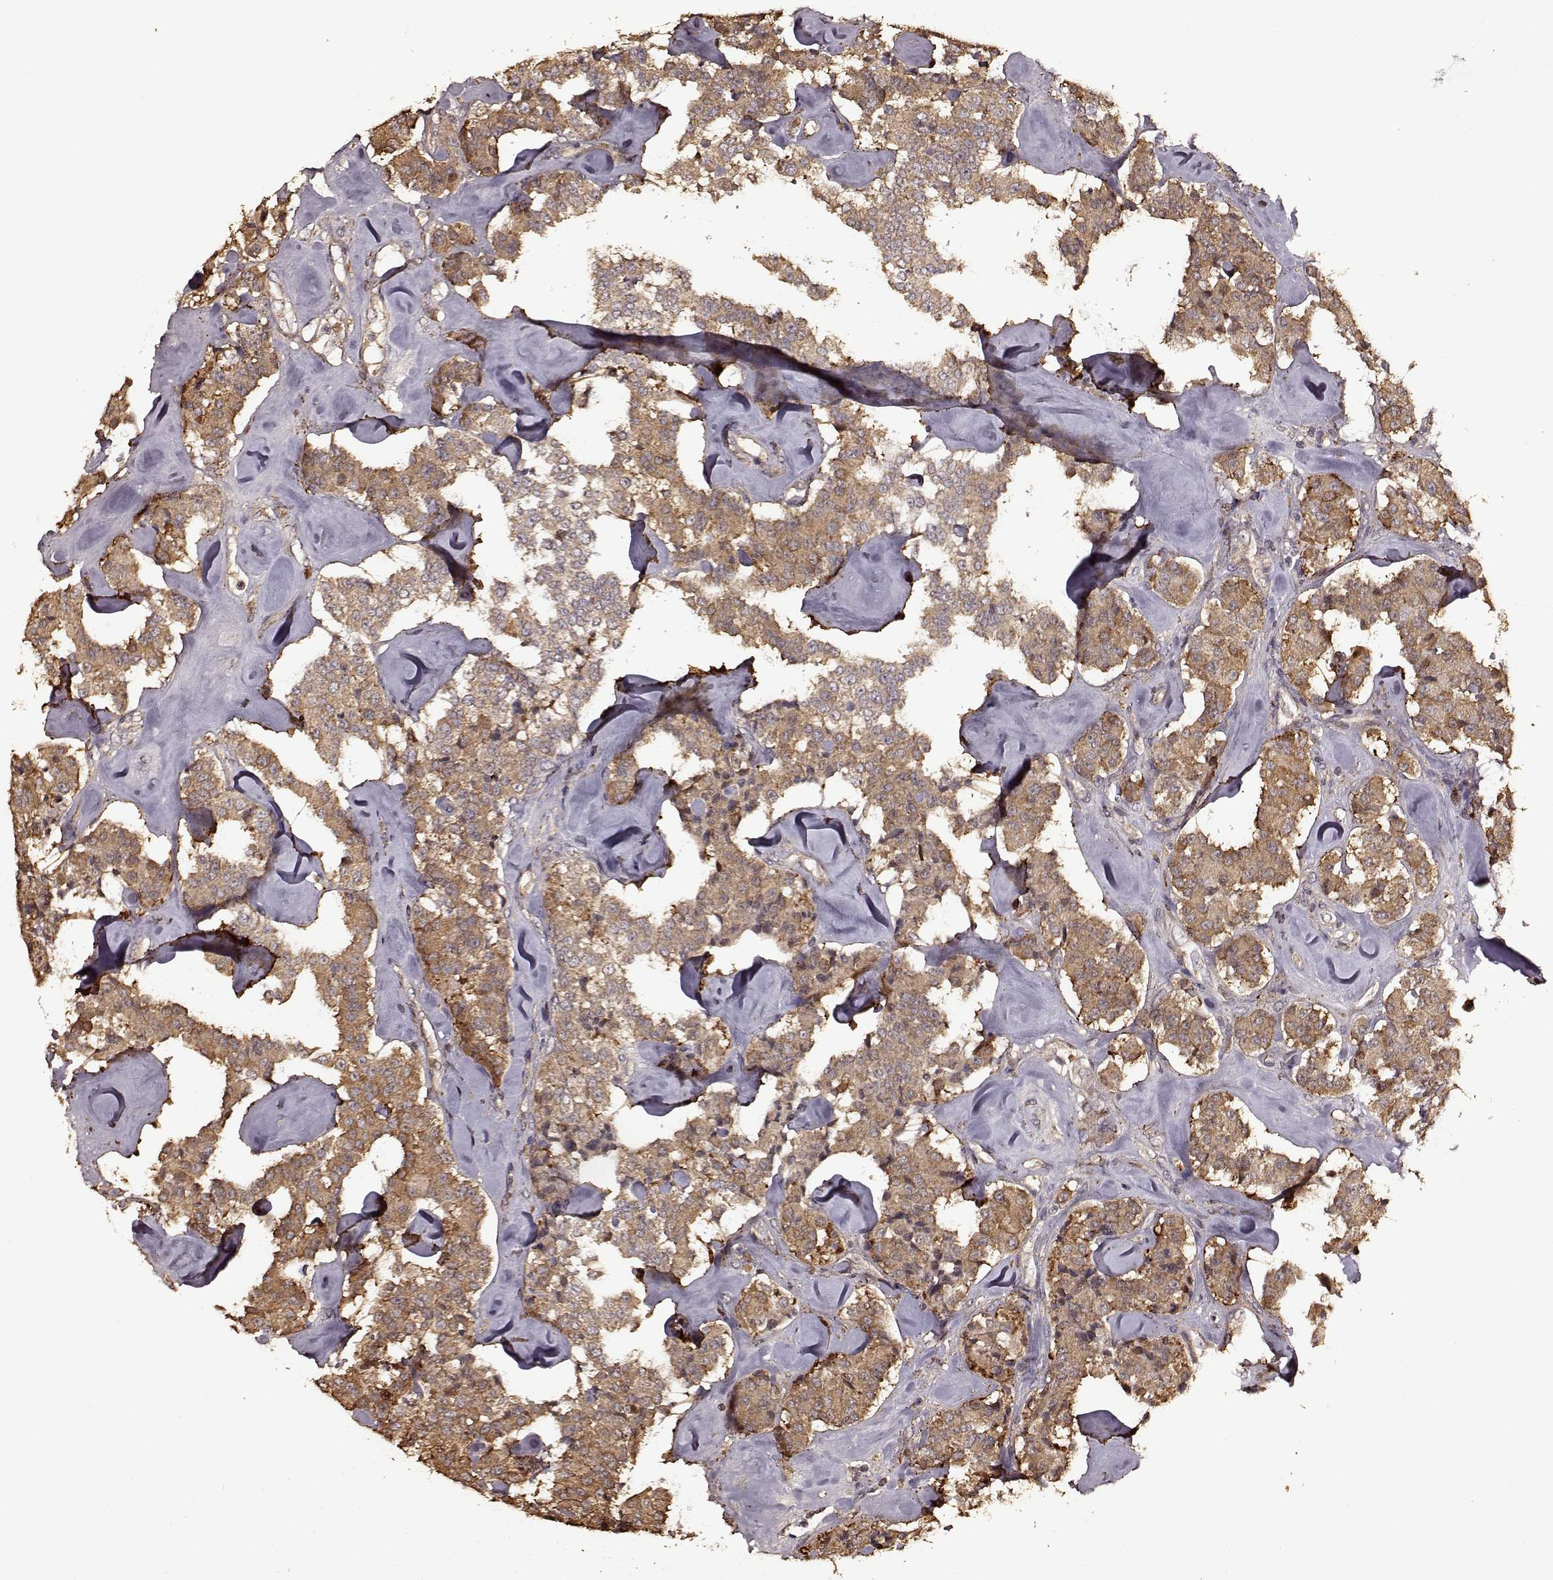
{"staining": {"intensity": "weak", "quantity": ">75%", "location": "cytoplasmic/membranous"}, "tissue": "carcinoid", "cell_type": "Tumor cells", "image_type": "cancer", "snomed": [{"axis": "morphology", "description": "Carcinoid, malignant, NOS"}, {"axis": "topography", "description": "Pancreas"}], "caption": "Protein staining of carcinoid tissue displays weak cytoplasmic/membranous positivity in approximately >75% of tumor cells.", "gene": "FBXW11", "patient": {"sex": "male", "age": 41}}